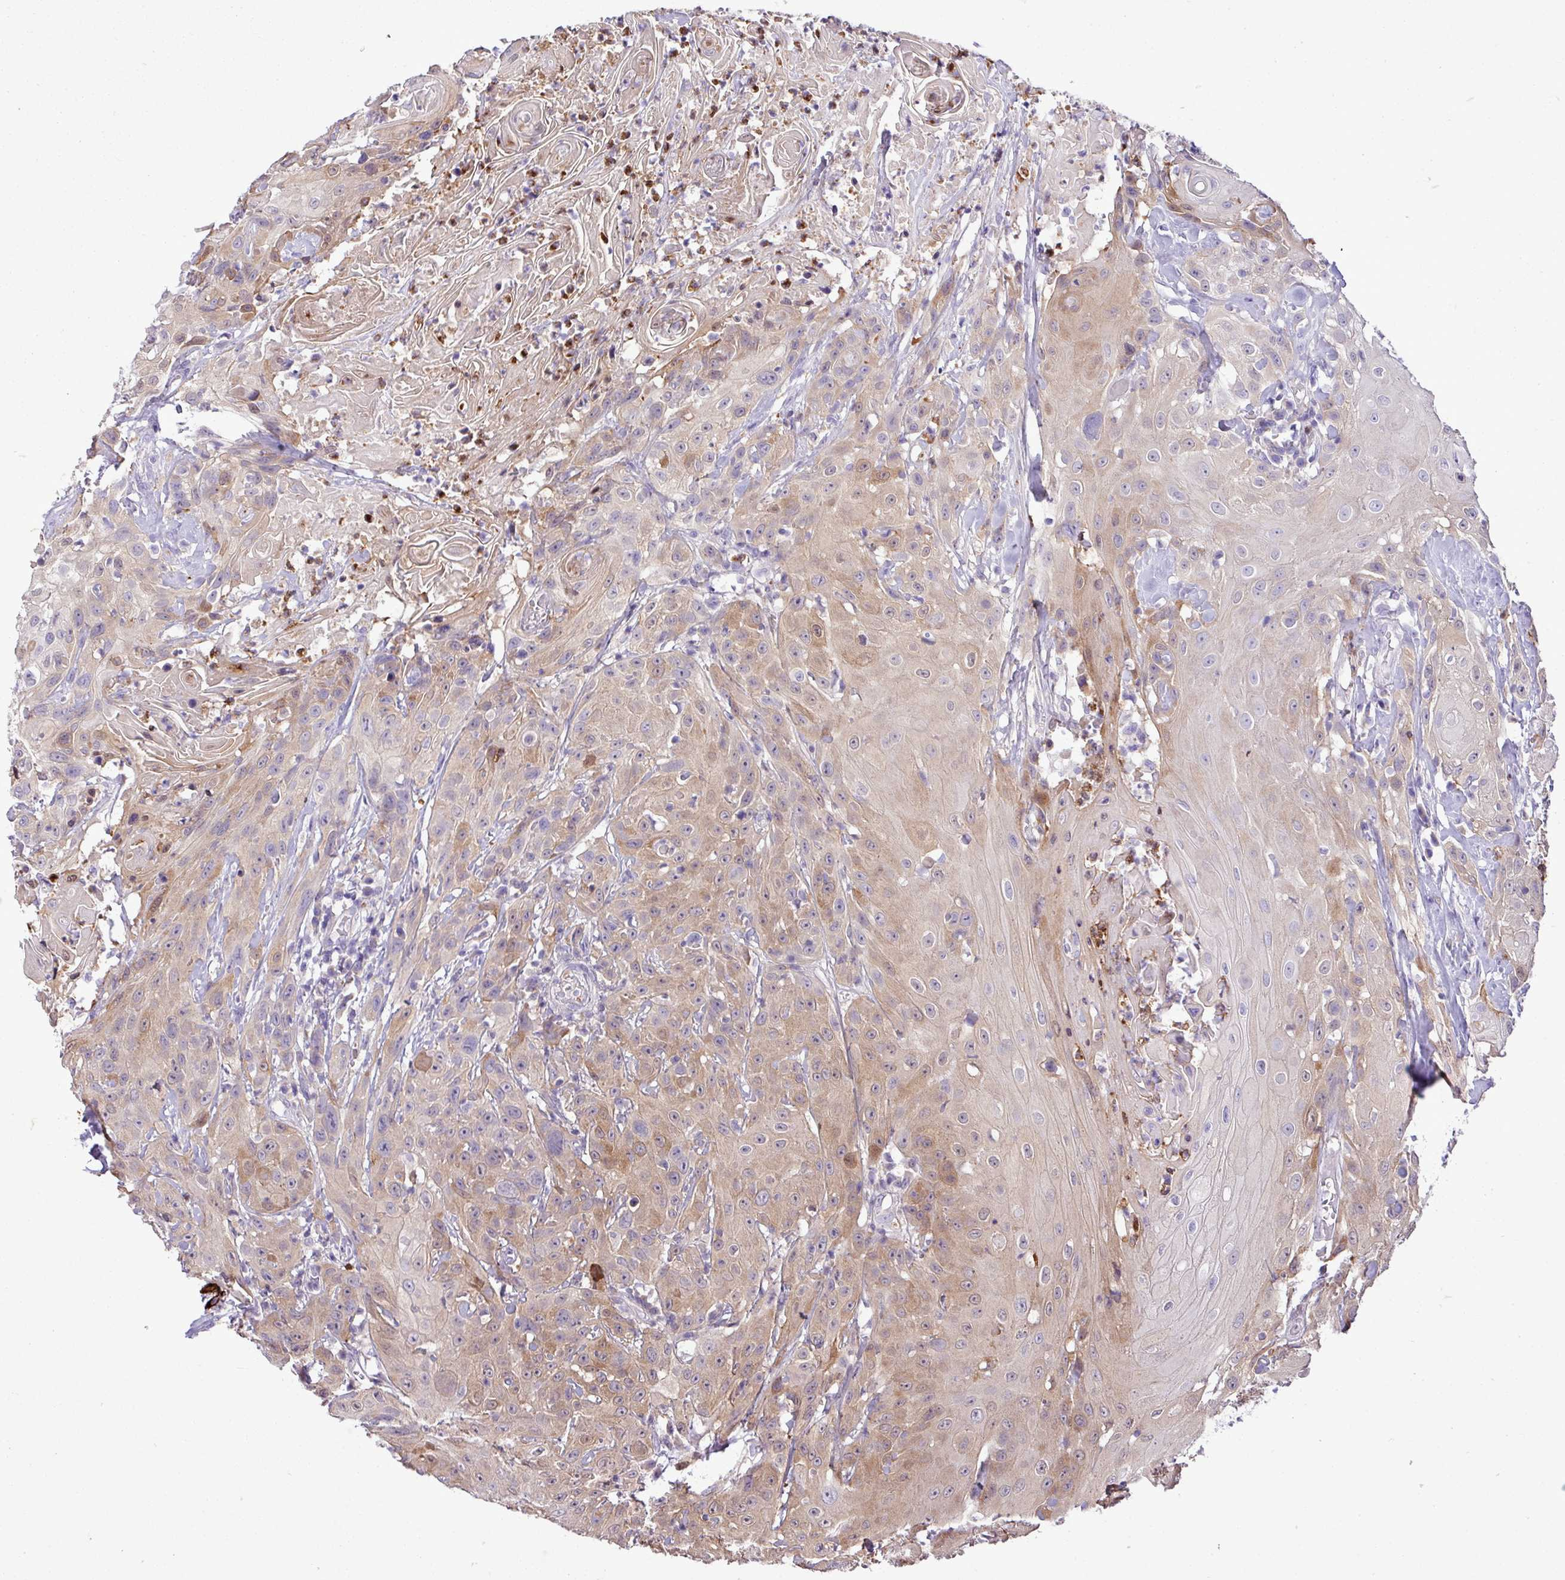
{"staining": {"intensity": "moderate", "quantity": "25%-75%", "location": "cytoplasmic/membranous"}, "tissue": "head and neck cancer", "cell_type": "Tumor cells", "image_type": "cancer", "snomed": [{"axis": "morphology", "description": "Squamous cell carcinoma, NOS"}, {"axis": "topography", "description": "Skin"}, {"axis": "topography", "description": "Head-Neck"}], "caption": "Immunohistochemical staining of human squamous cell carcinoma (head and neck) exhibits medium levels of moderate cytoplasmic/membranous positivity in about 25%-75% of tumor cells.", "gene": "ZSCAN5A", "patient": {"sex": "male", "age": 80}}